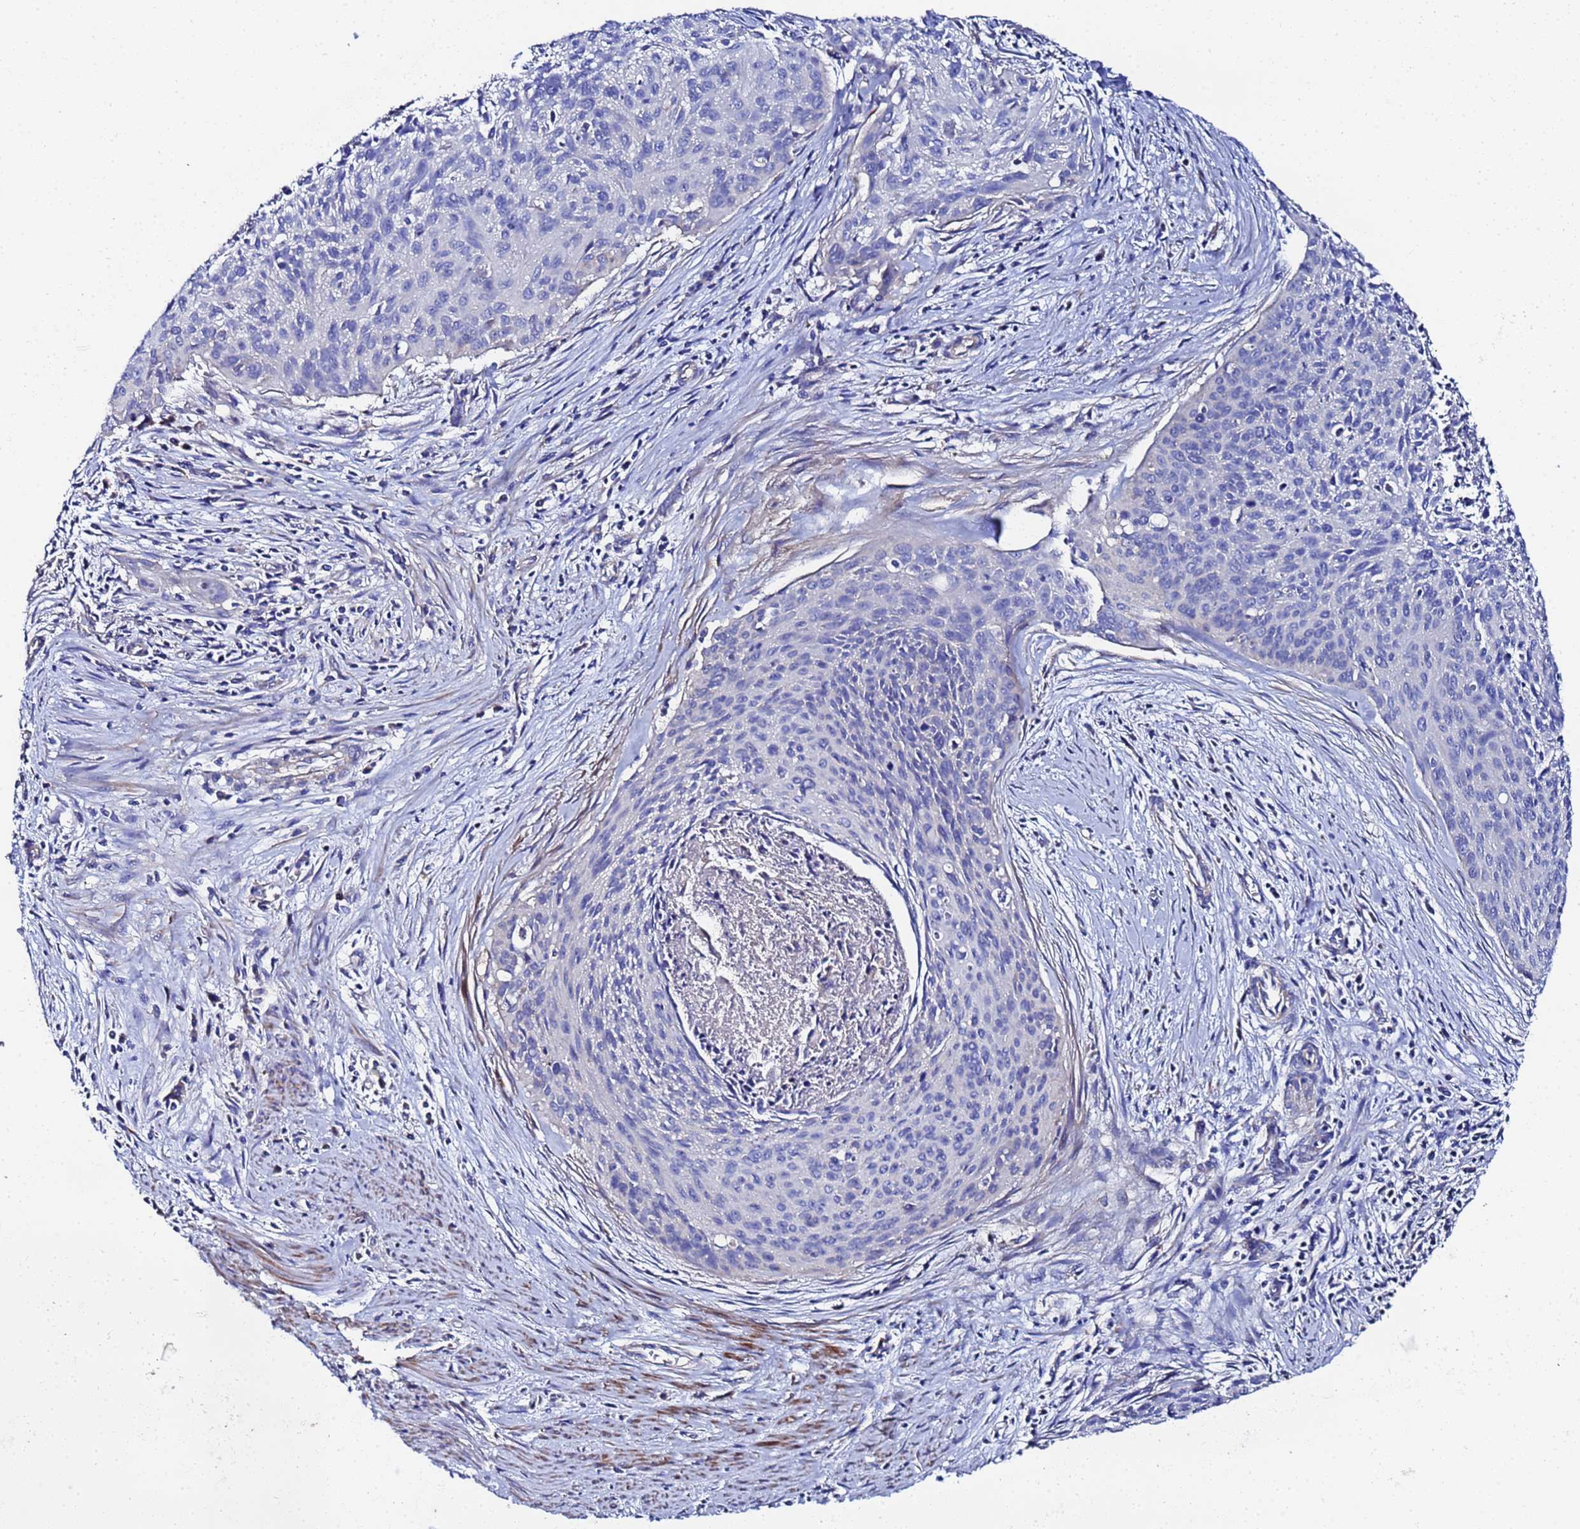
{"staining": {"intensity": "negative", "quantity": "none", "location": "none"}, "tissue": "cervical cancer", "cell_type": "Tumor cells", "image_type": "cancer", "snomed": [{"axis": "morphology", "description": "Squamous cell carcinoma, NOS"}, {"axis": "topography", "description": "Cervix"}], "caption": "Tumor cells show no significant staining in cervical squamous cell carcinoma.", "gene": "FAHD2A", "patient": {"sex": "female", "age": 55}}